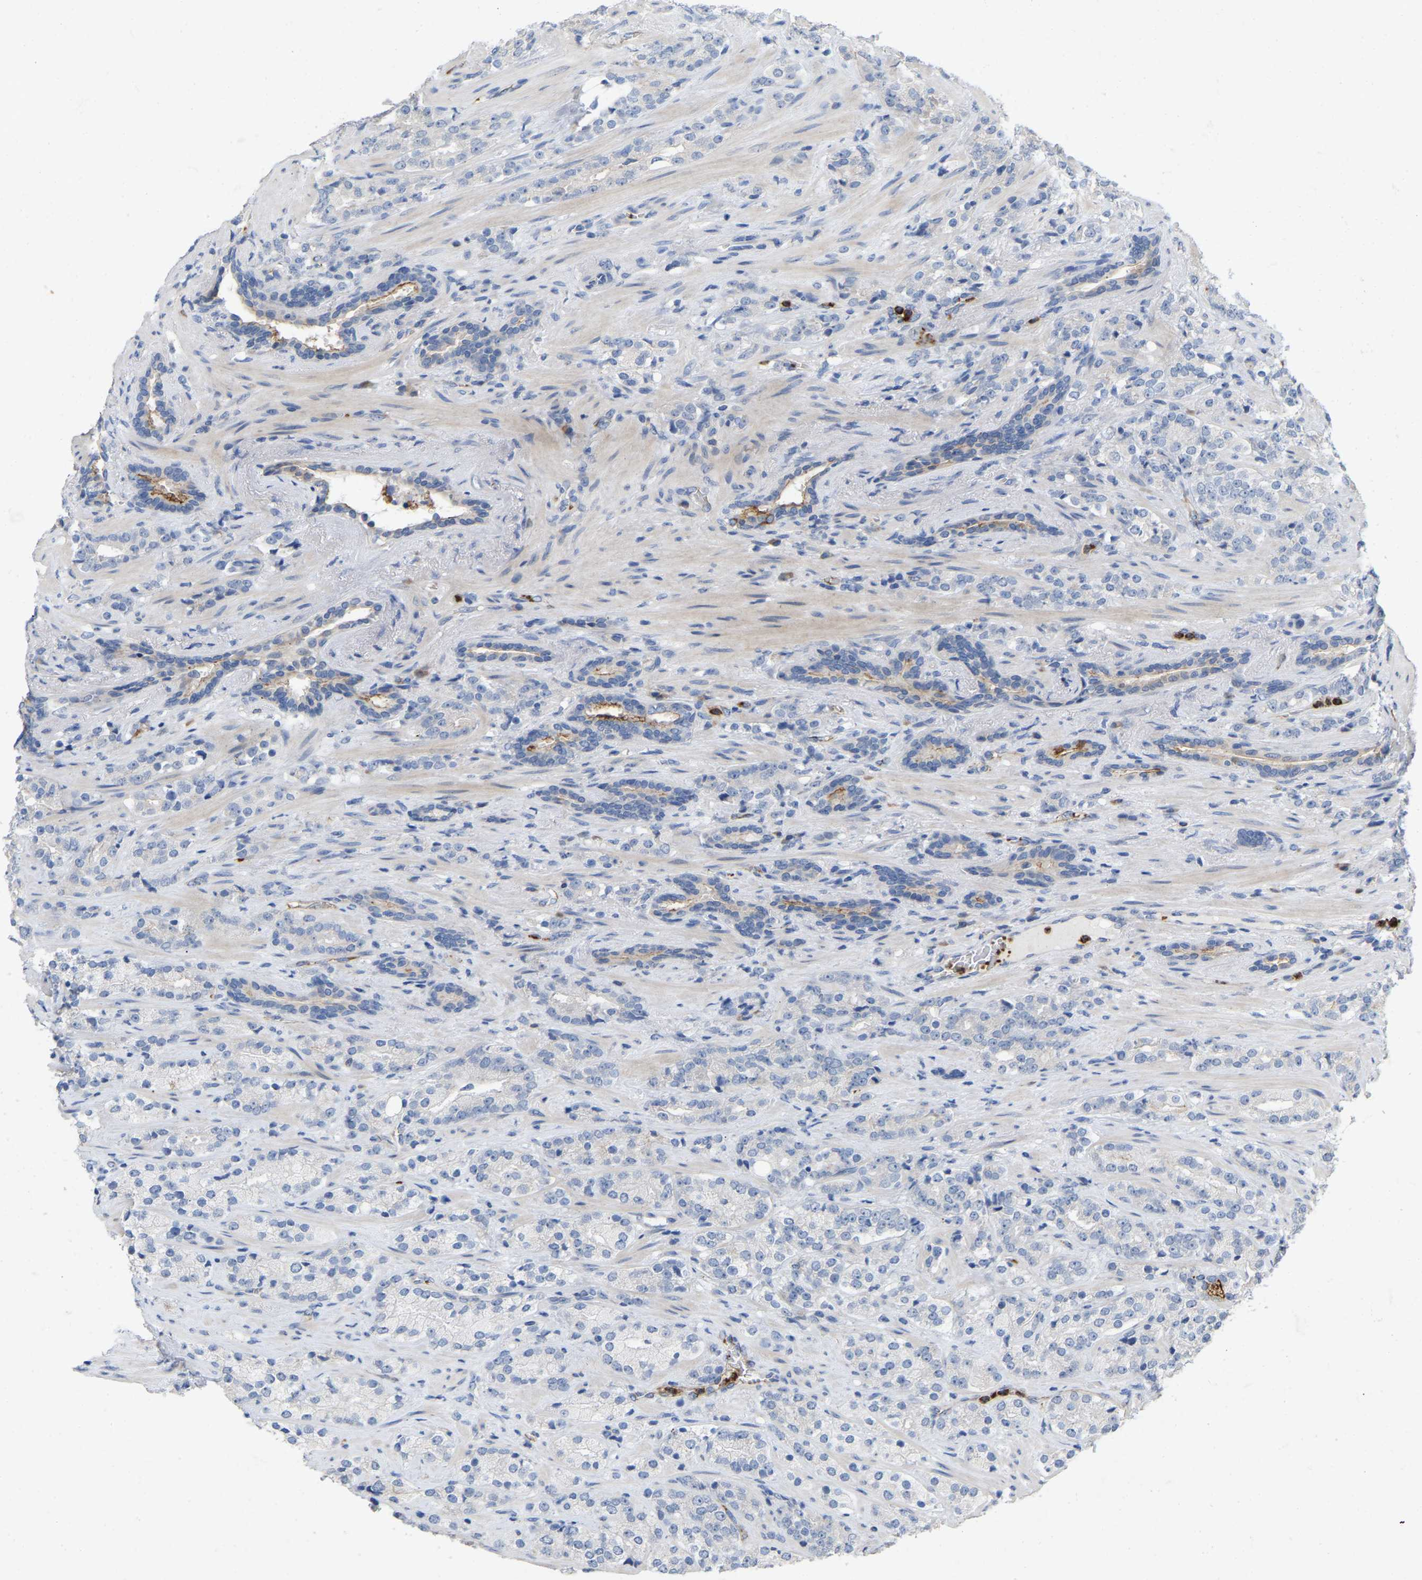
{"staining": {"intensity": "negative", "quantity": "none", "location": "none"}, "tissue": "prostate cancer", "cell_type": "Tumor cells", "image_type": "cancer", "snomed": [{"axis": "morphology", "description": "Adenocarcinoma, High grade"}, {"axis": "topography", "description": "Prostate"}], "caption": "The image shows no significant positivity in tumor cells of prostate cancer (high-grade adenocarcinoma).", "gene": "RHEB", "patient": {"sex": "male", "age": 71}}